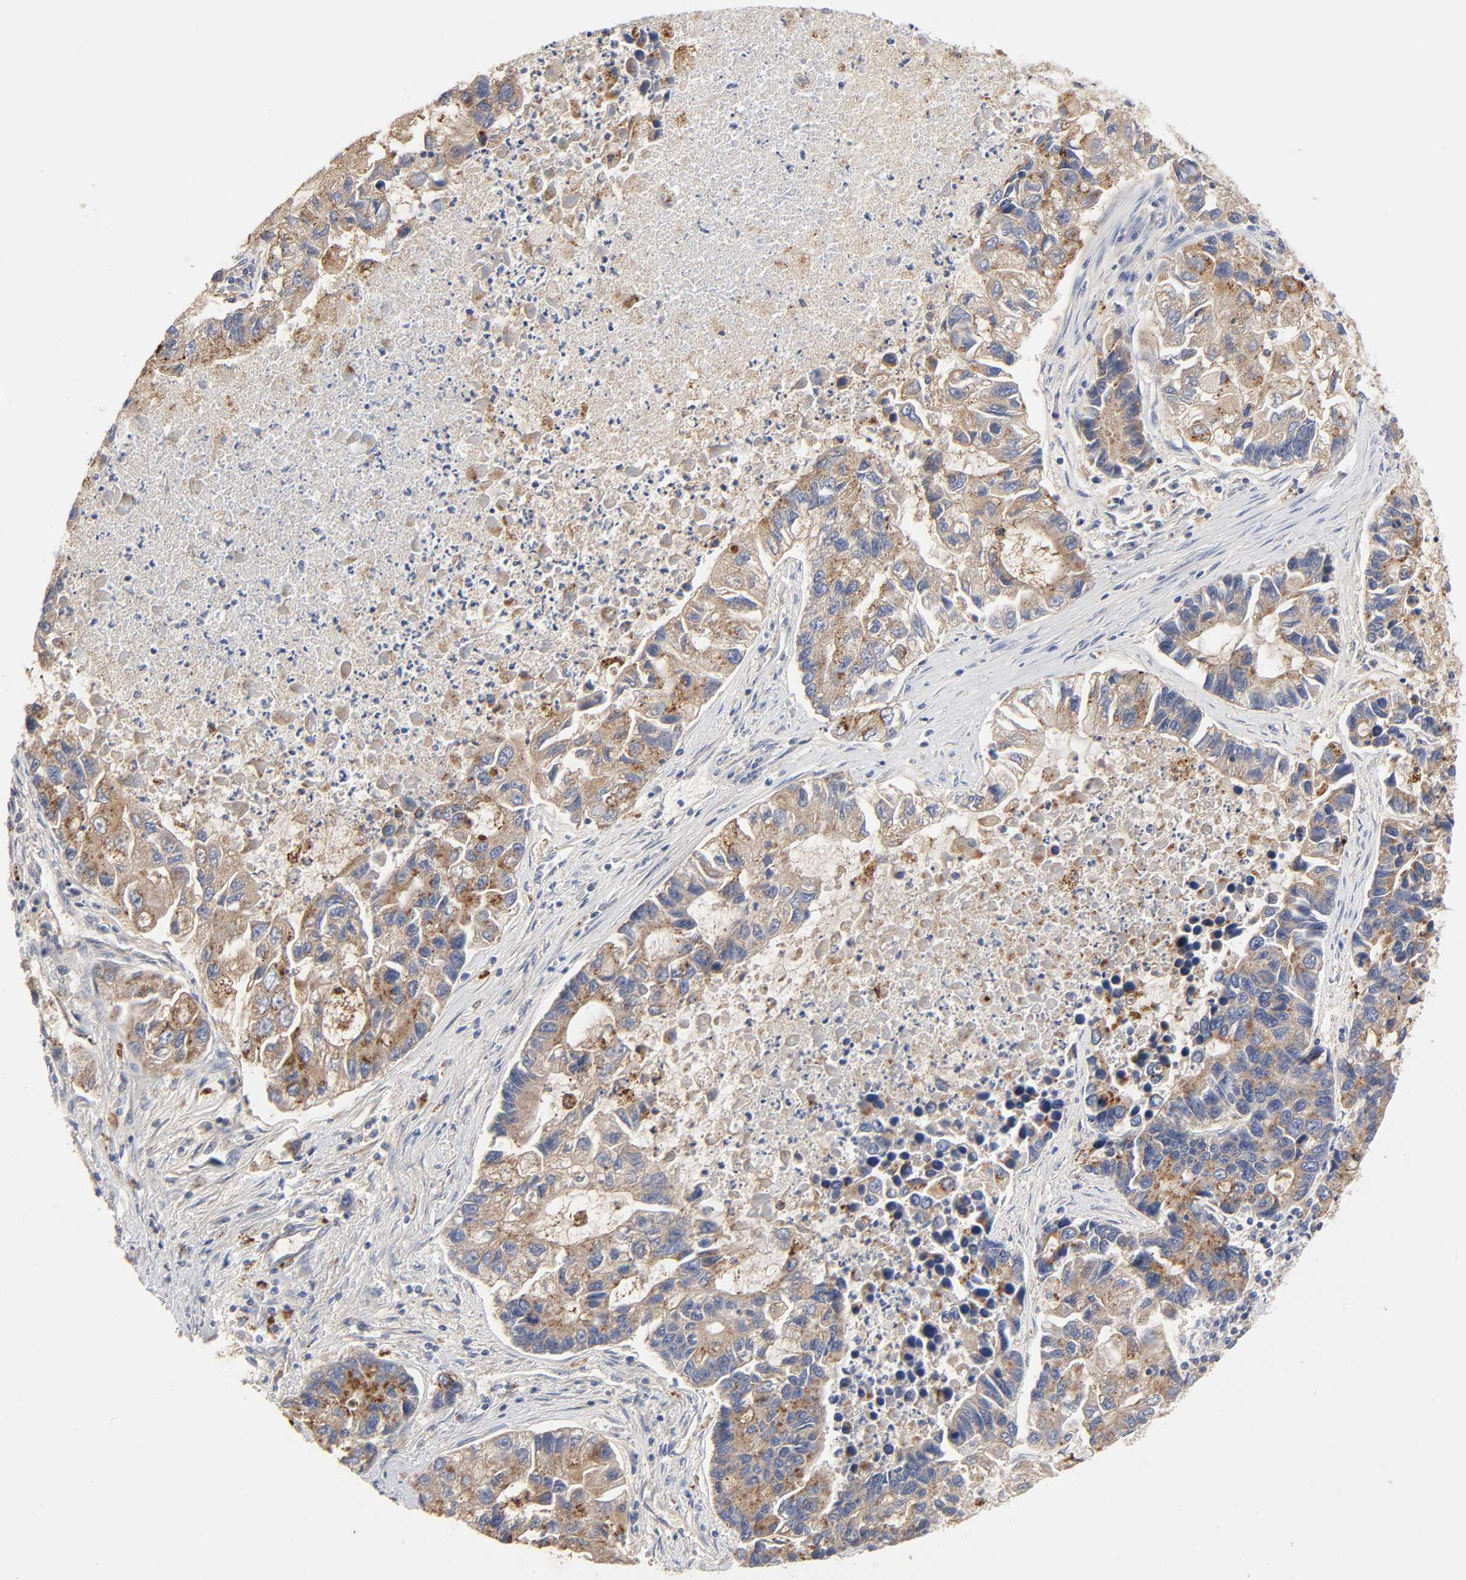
{"staining": {"intensity": "moderate", "quantity": ">75%", "location": "cytoplasmic/membranous"}, "tissue": "lung cancer", "cell_type": "Tumor cells", "image_type": "cancer", "snomed": [{"axis": "morphology", "description": "Adenocarcinoma, NOS"}, {"axis": "topography", "description": "Lung"}], "caption": "Human lung cancer (adenocarcinoma) stained with a brown dye displays moderate cytoplasmic/membranous positive staining in about >75% of tumor cells.", "gene": "C17orf75", "patient": {"sex": "female", "age": 51}}